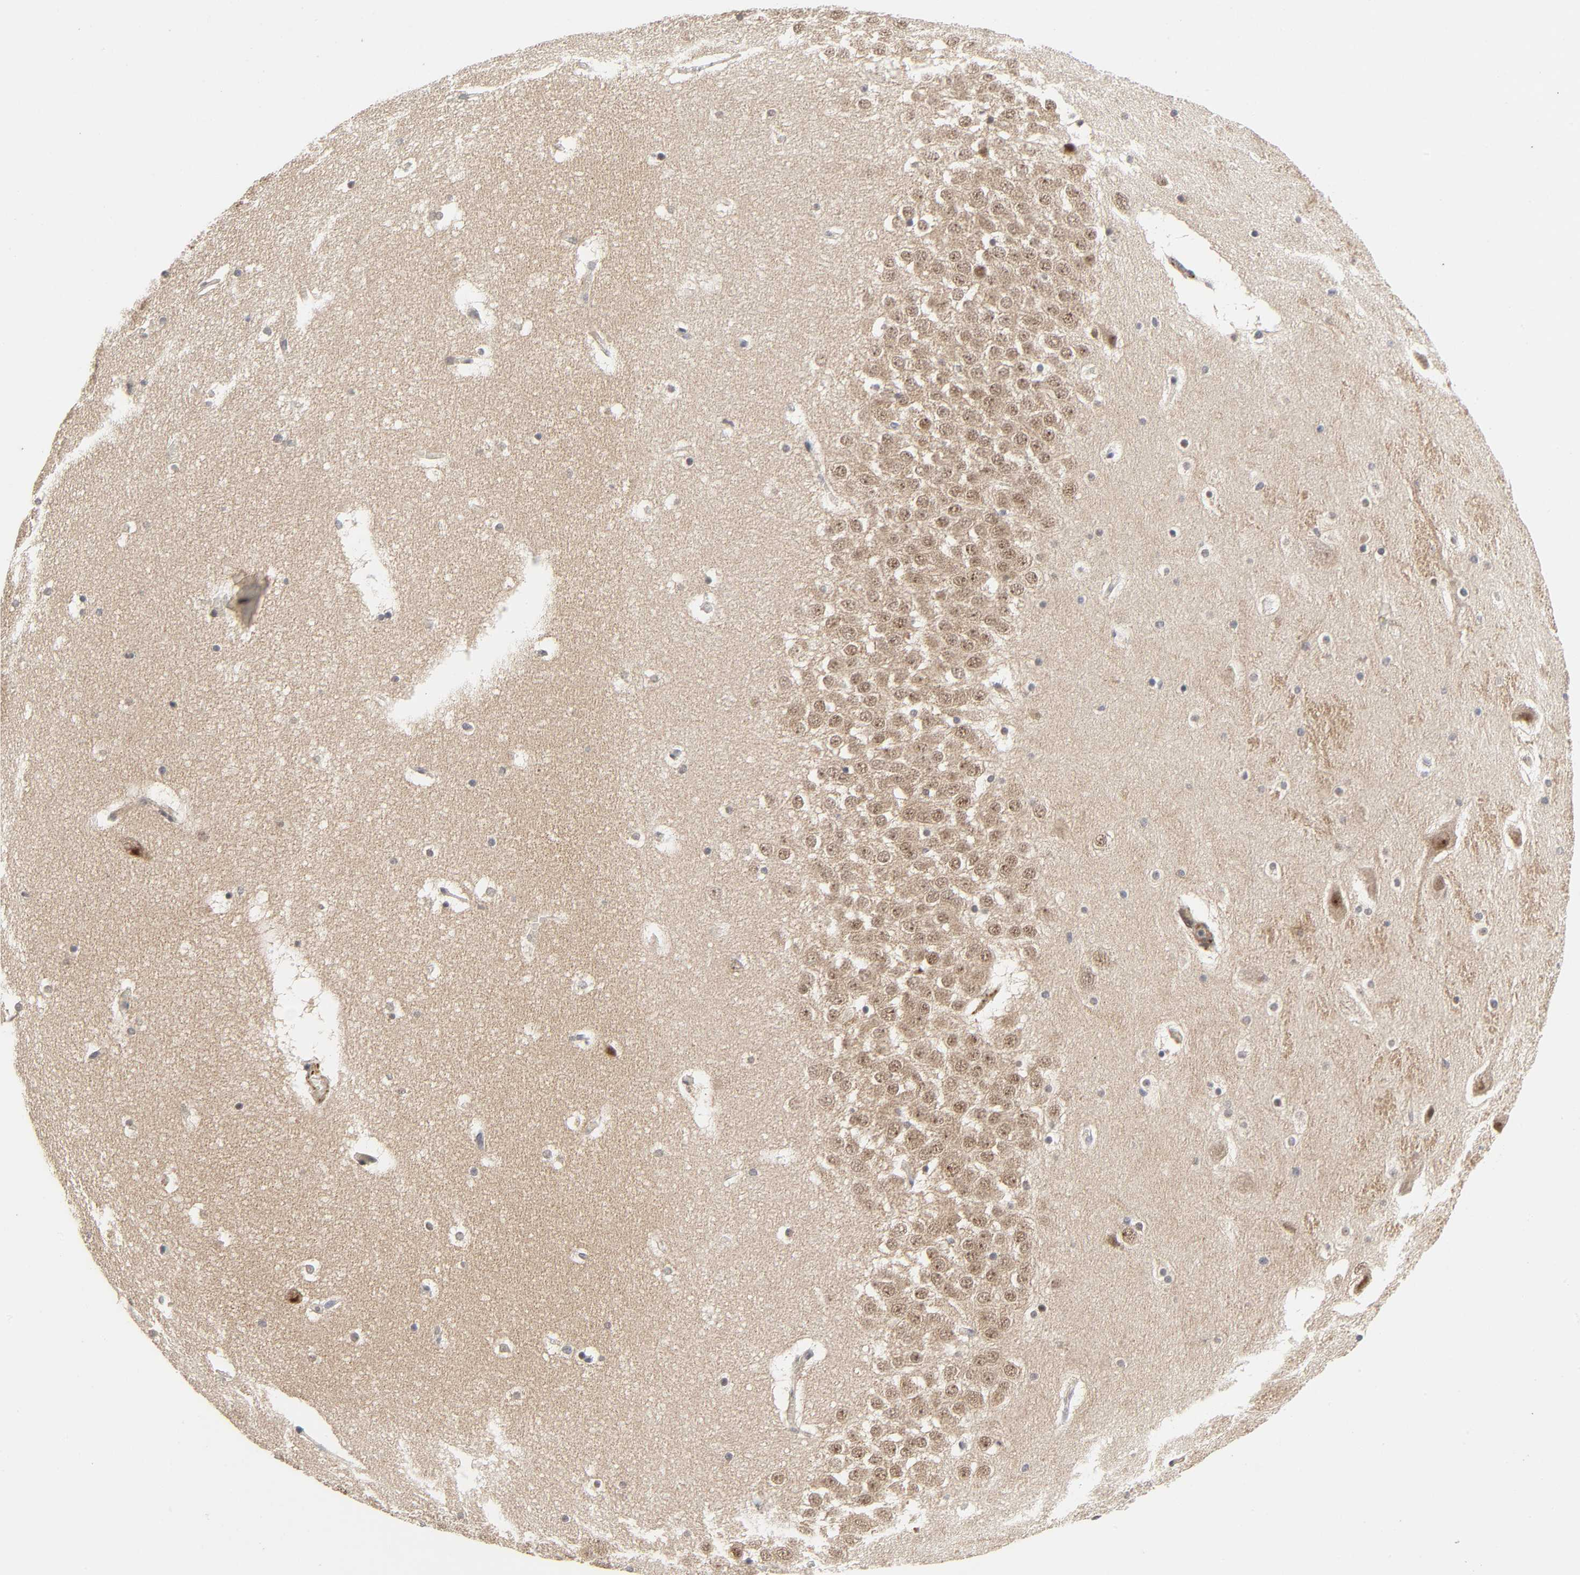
{"staining": {"intensity": "negative", "quantity": "none", "location": "none"}, "tissue": "hippocampus", "cell_type": "Glial cells", "image_type": "normal", "snomed": [{"axis": "morphology", "description": "Normal tissue, NOS"}, {"axis": "topography", "description": "Hippocampus"}], "caption": "The histopathology image shows no staining of glial cells in normal hippocampus.", "gene": "ZKSCAN8", "patient": {"sex": "male", "age": 45}}